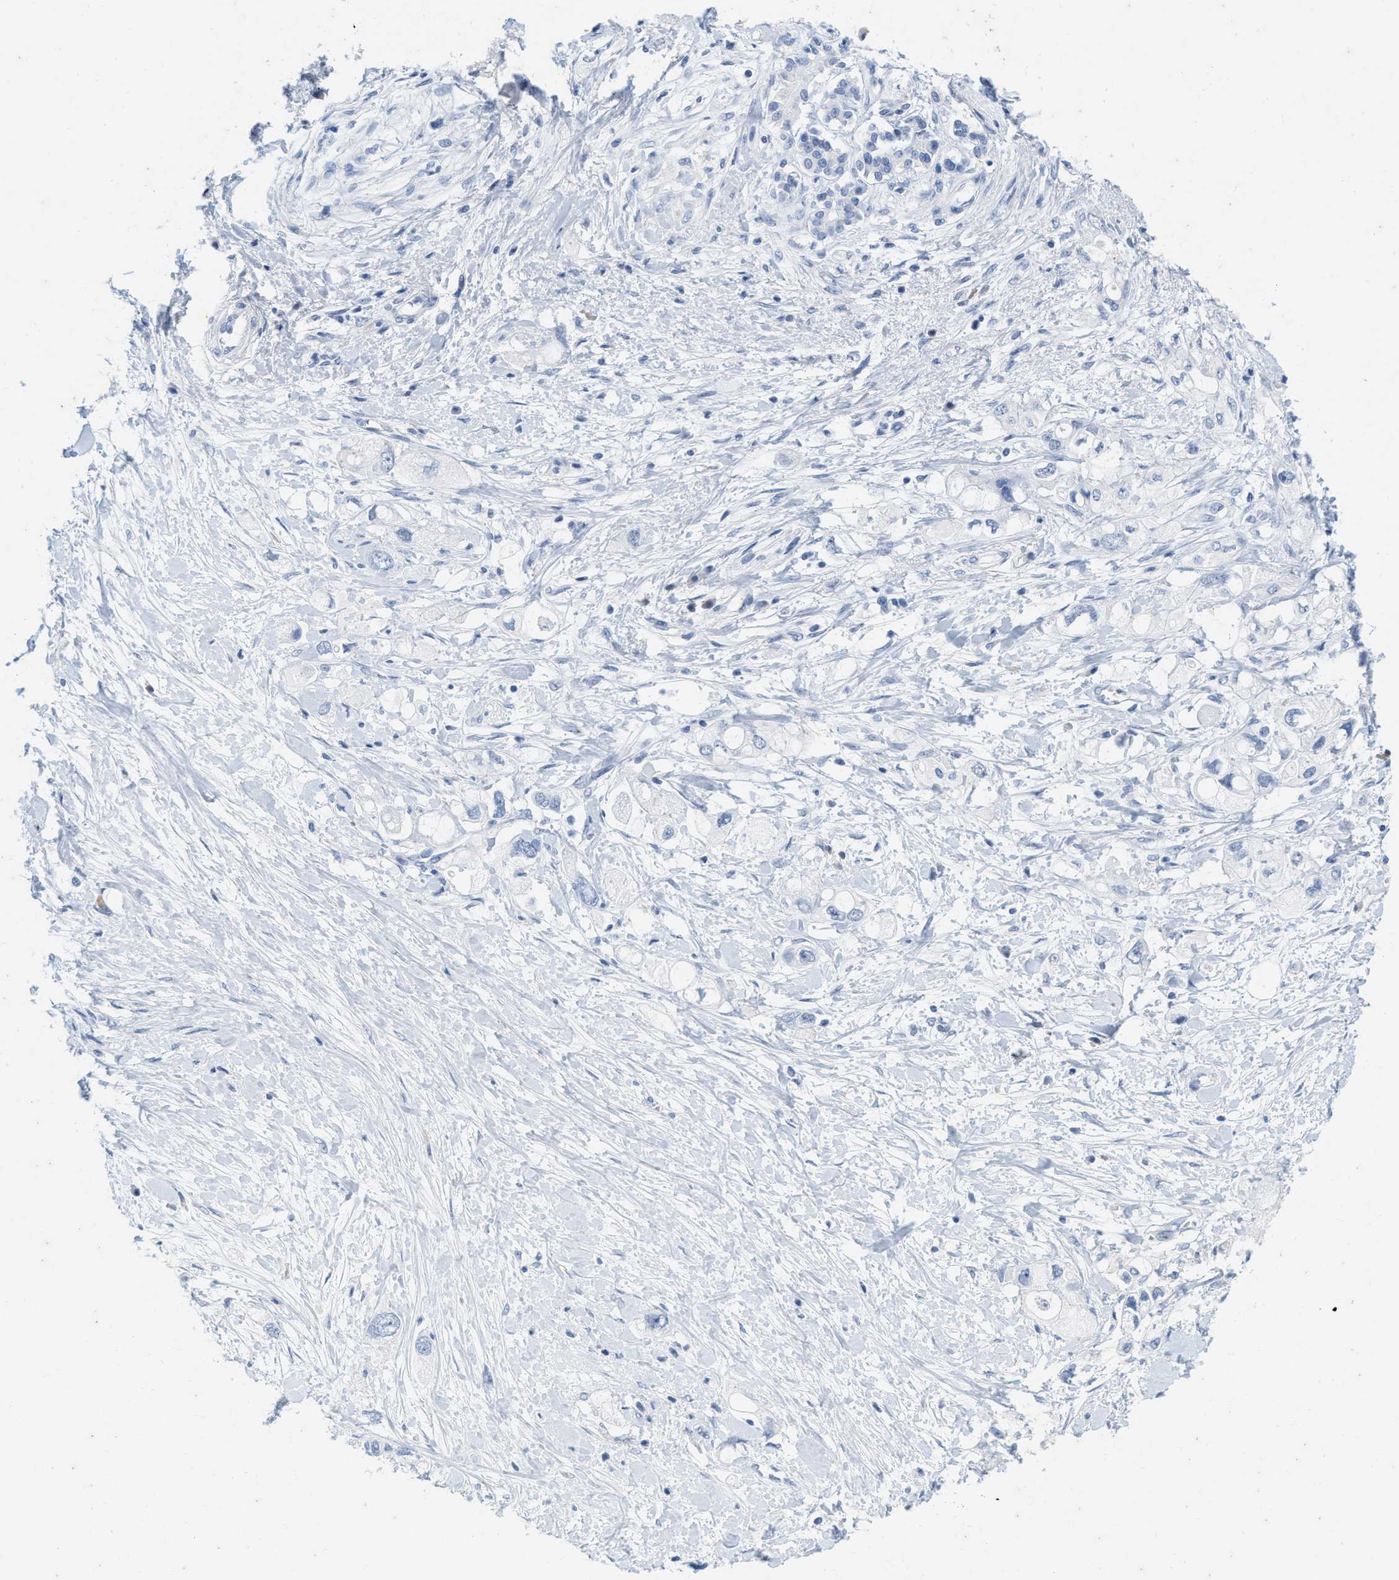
{"staining": {"intensity": "negative", "quantity": "none", "location": "none"}, "tissue": "pancreatic cancer", "cell_type": "Tumor cells", "image_type": "cancer", "snomed": [{"axis": "morphology", "description": "Adenocarcinoma, NOS"}, {"axis": "topography", "description": "Pancreas"}], "caption": "The histopathology image reveals no significant positivity in tumor cells of pancreatic cancer.", "gene": "ABCB11", "patient": {"sex": "female", "age": 56}}